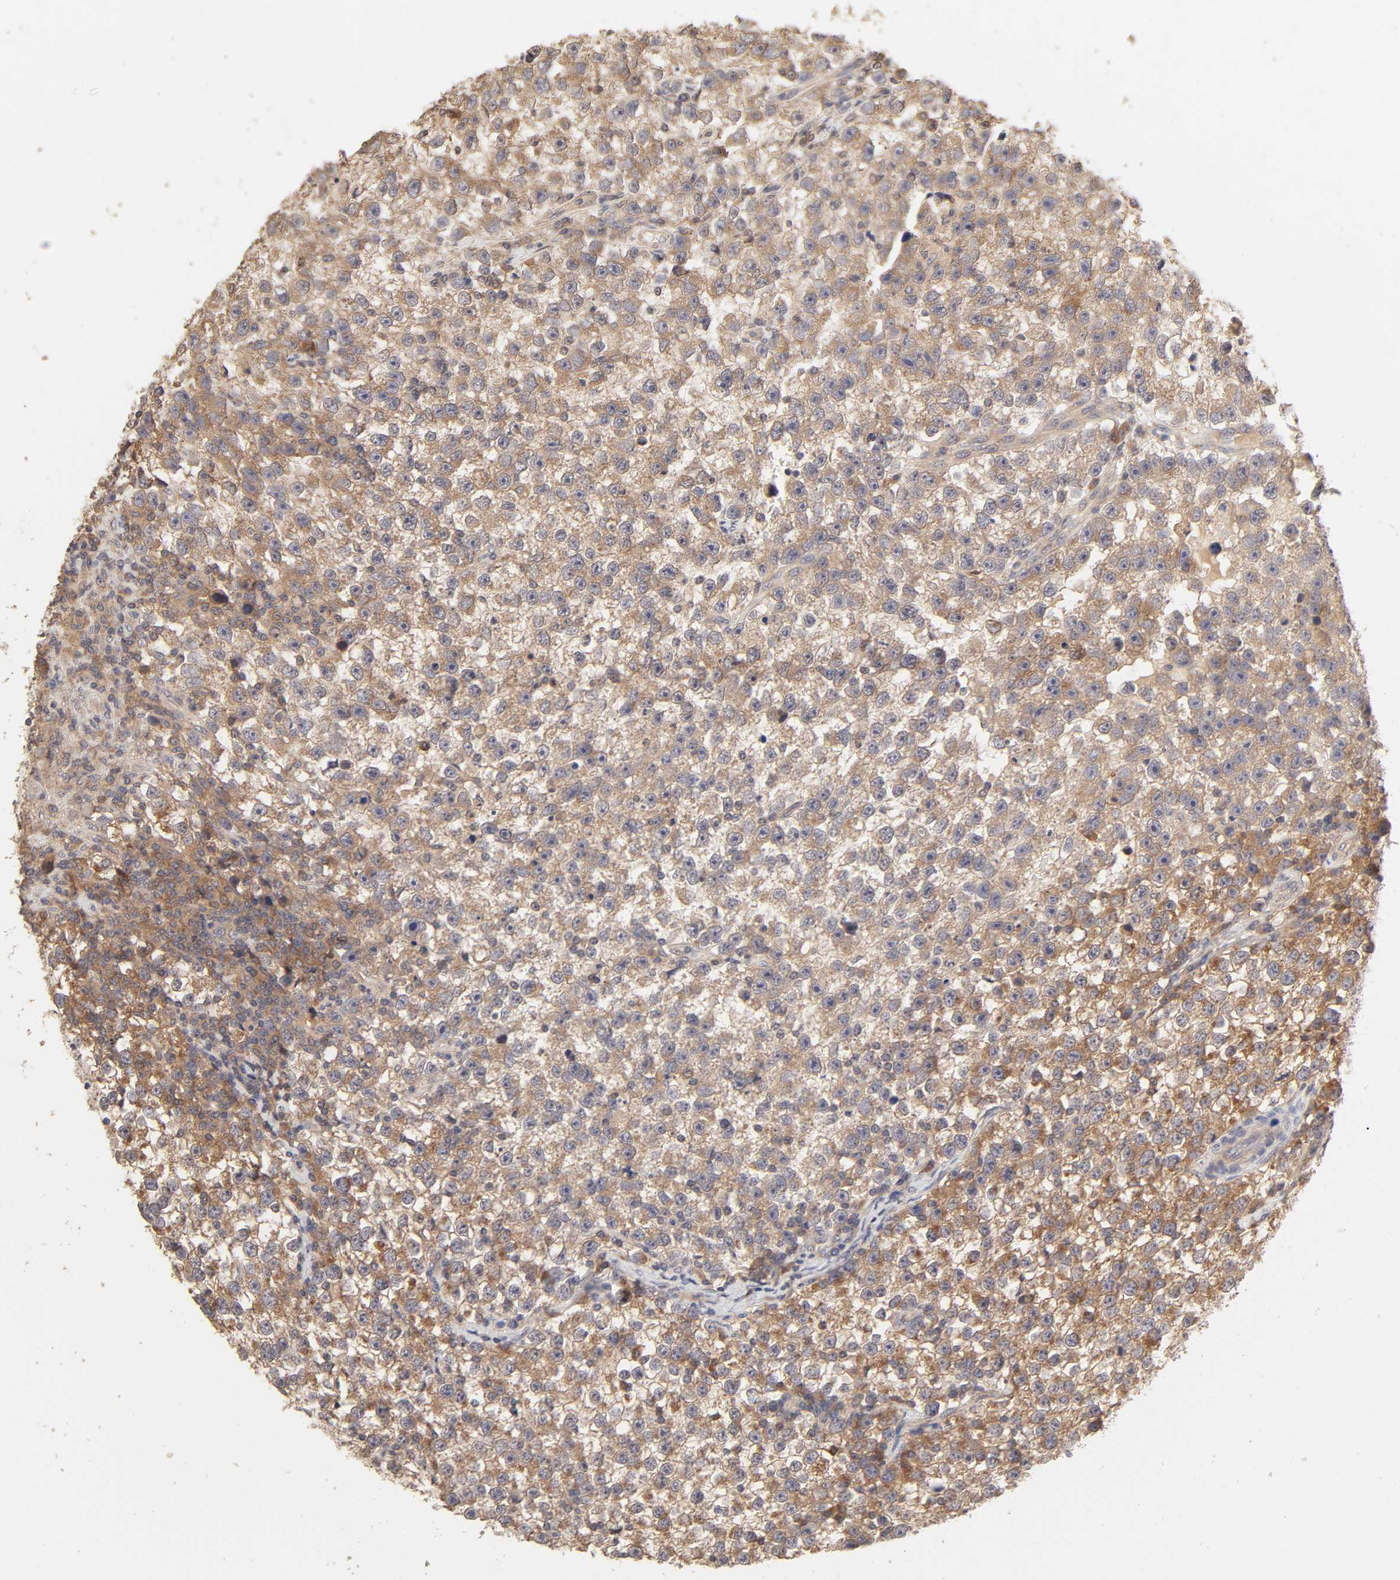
{"staining": {"intensity": "moderate", "quantity": ">75%", "location": "cytoplasmic/membranous"}, "tissue": "testis cancer", "cell_type": "Tumor cells", "image_type": "cancer", "snomed": [{"axis": "morphology", "description": "Seminoma, NOS"}, {"axis": "topography", "description": "Testis"}], "caption": "A medium amount of moderate cytoplasmic/membranous expression is present in about >75% of tumor cells in testis cancer (seminoma) tissue.", "gene": "AP1G2", "patient": {"sex": "male", "age": 33}}